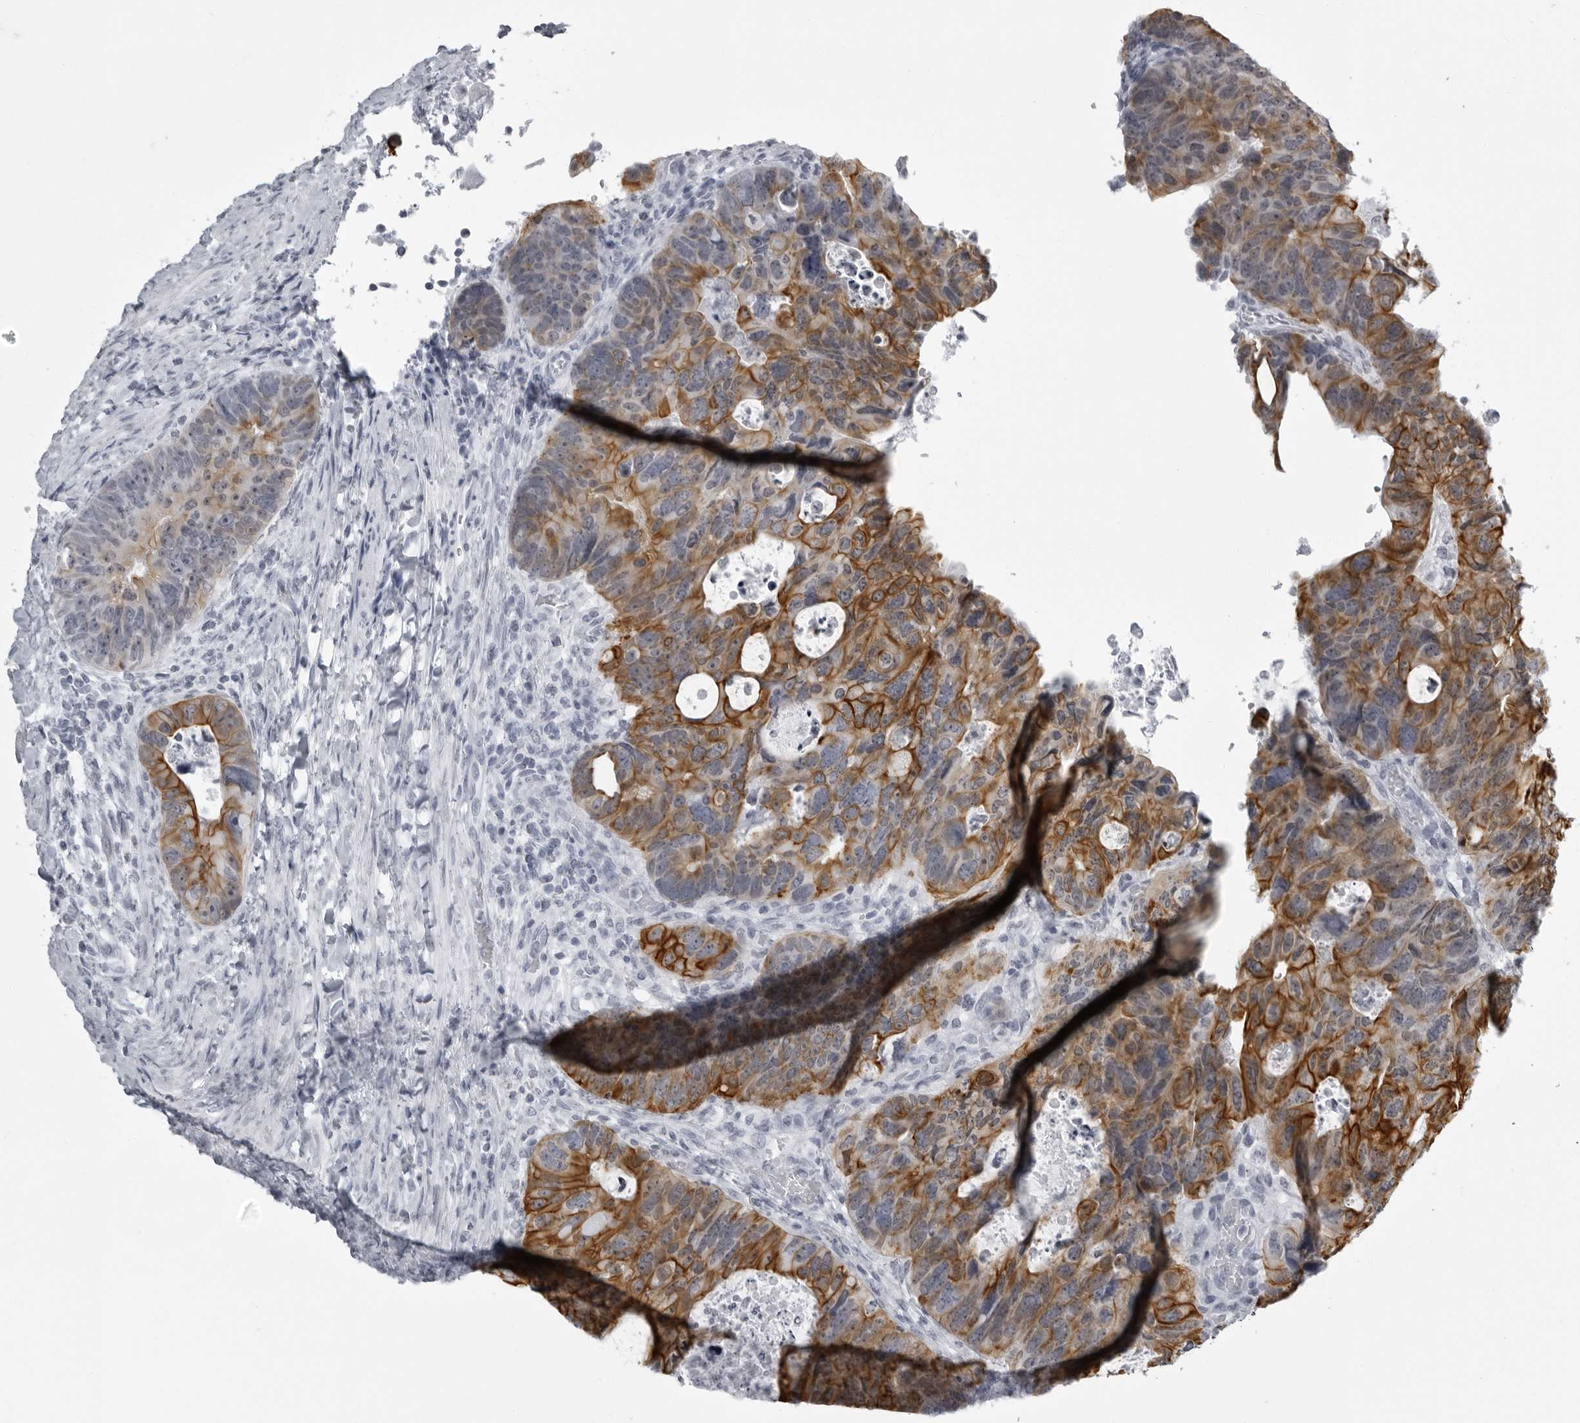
{"staining": {"intensity": "strong", "quantity": ">75%", "location": "cytoplasmic/membranous"}, "tissue": "colorectal cancer", "cell_type": "Tumor cells", "image_type": "cancer", "snomed": [{"axis": "morphology", "description": "Adenocarcinoma, NOS"}, {"axis": "topography", "description": "Rectum"}], "caption": "Immunohistochemistry of human colorectal cancer (adenocarcinoma) demonstrates high levels of strong cytoplasmic/membranous expression in about >75% of tumor cells. The staining is performed using DAB brown chromogen to label protein expression. The nuclei are counter-stained blue using hematoxylin.", "gene": "UROD", "patient": {"sex": "male", "age": 59}}